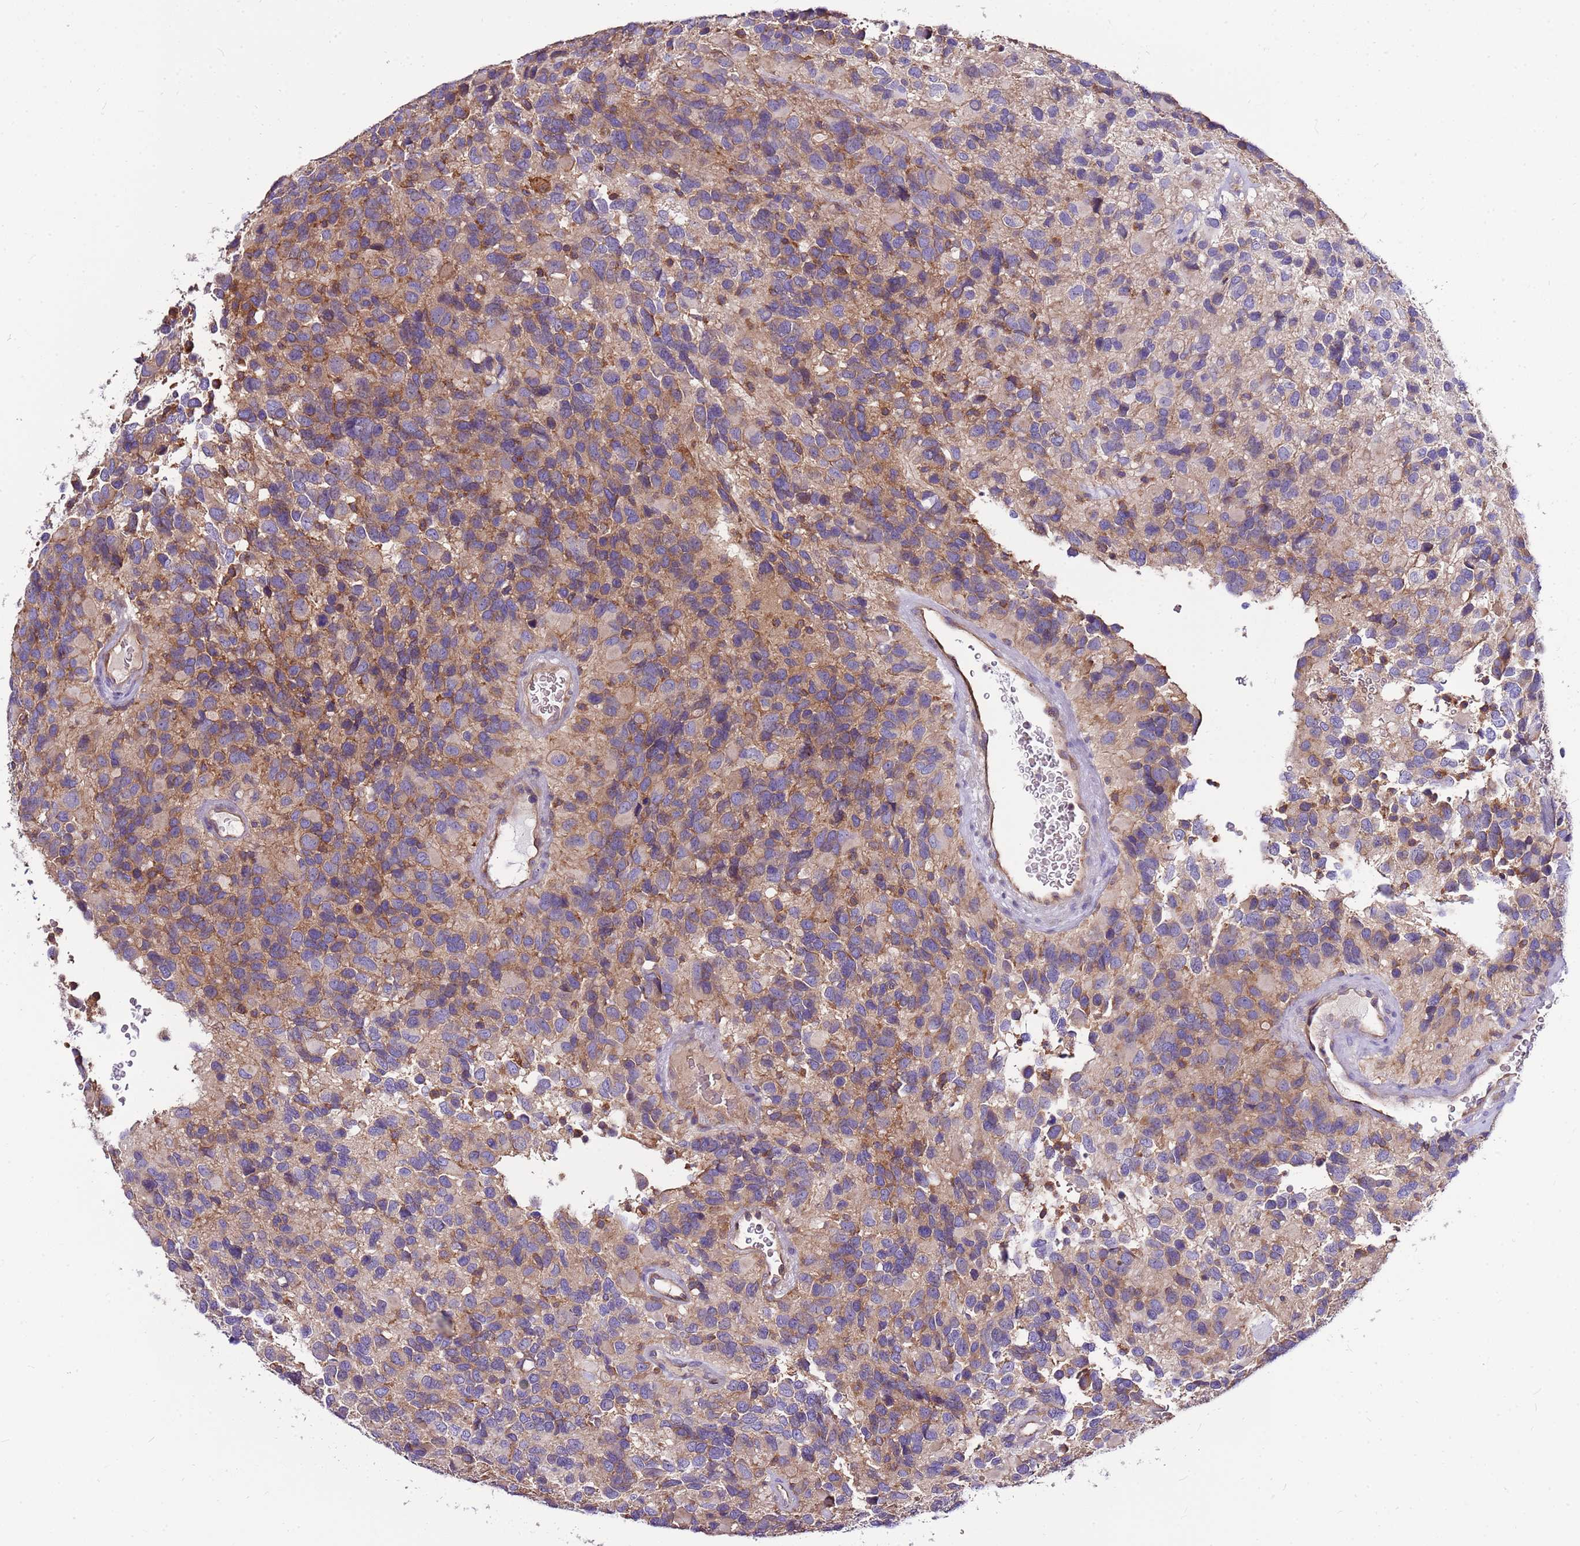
{"staining": {"intensity": "weak", "quantity": "25%-75%", "location": "cytoplasmic/membranous"}, "tissue": "glioma", "cell_type": "Tumor cells", "image_type": "cancer", "snomed": [{"axis": "morphology", "description": "Glioma, malignant, High grade"}, {"axis": "topography", "description": "Brain"}], "caption": "A histopathology image of glioma stained for a protein demonstrates weak cytoplasmic/membranous brown staining in tumor cells. The staining was performed using DAB to visualize the protein expression in brown, while the nuclei were stained in blue with hematoxylin (Magnification: 20x).", "gene": "ATXN2L", "patient": {"sex": "male", "age": 77}}